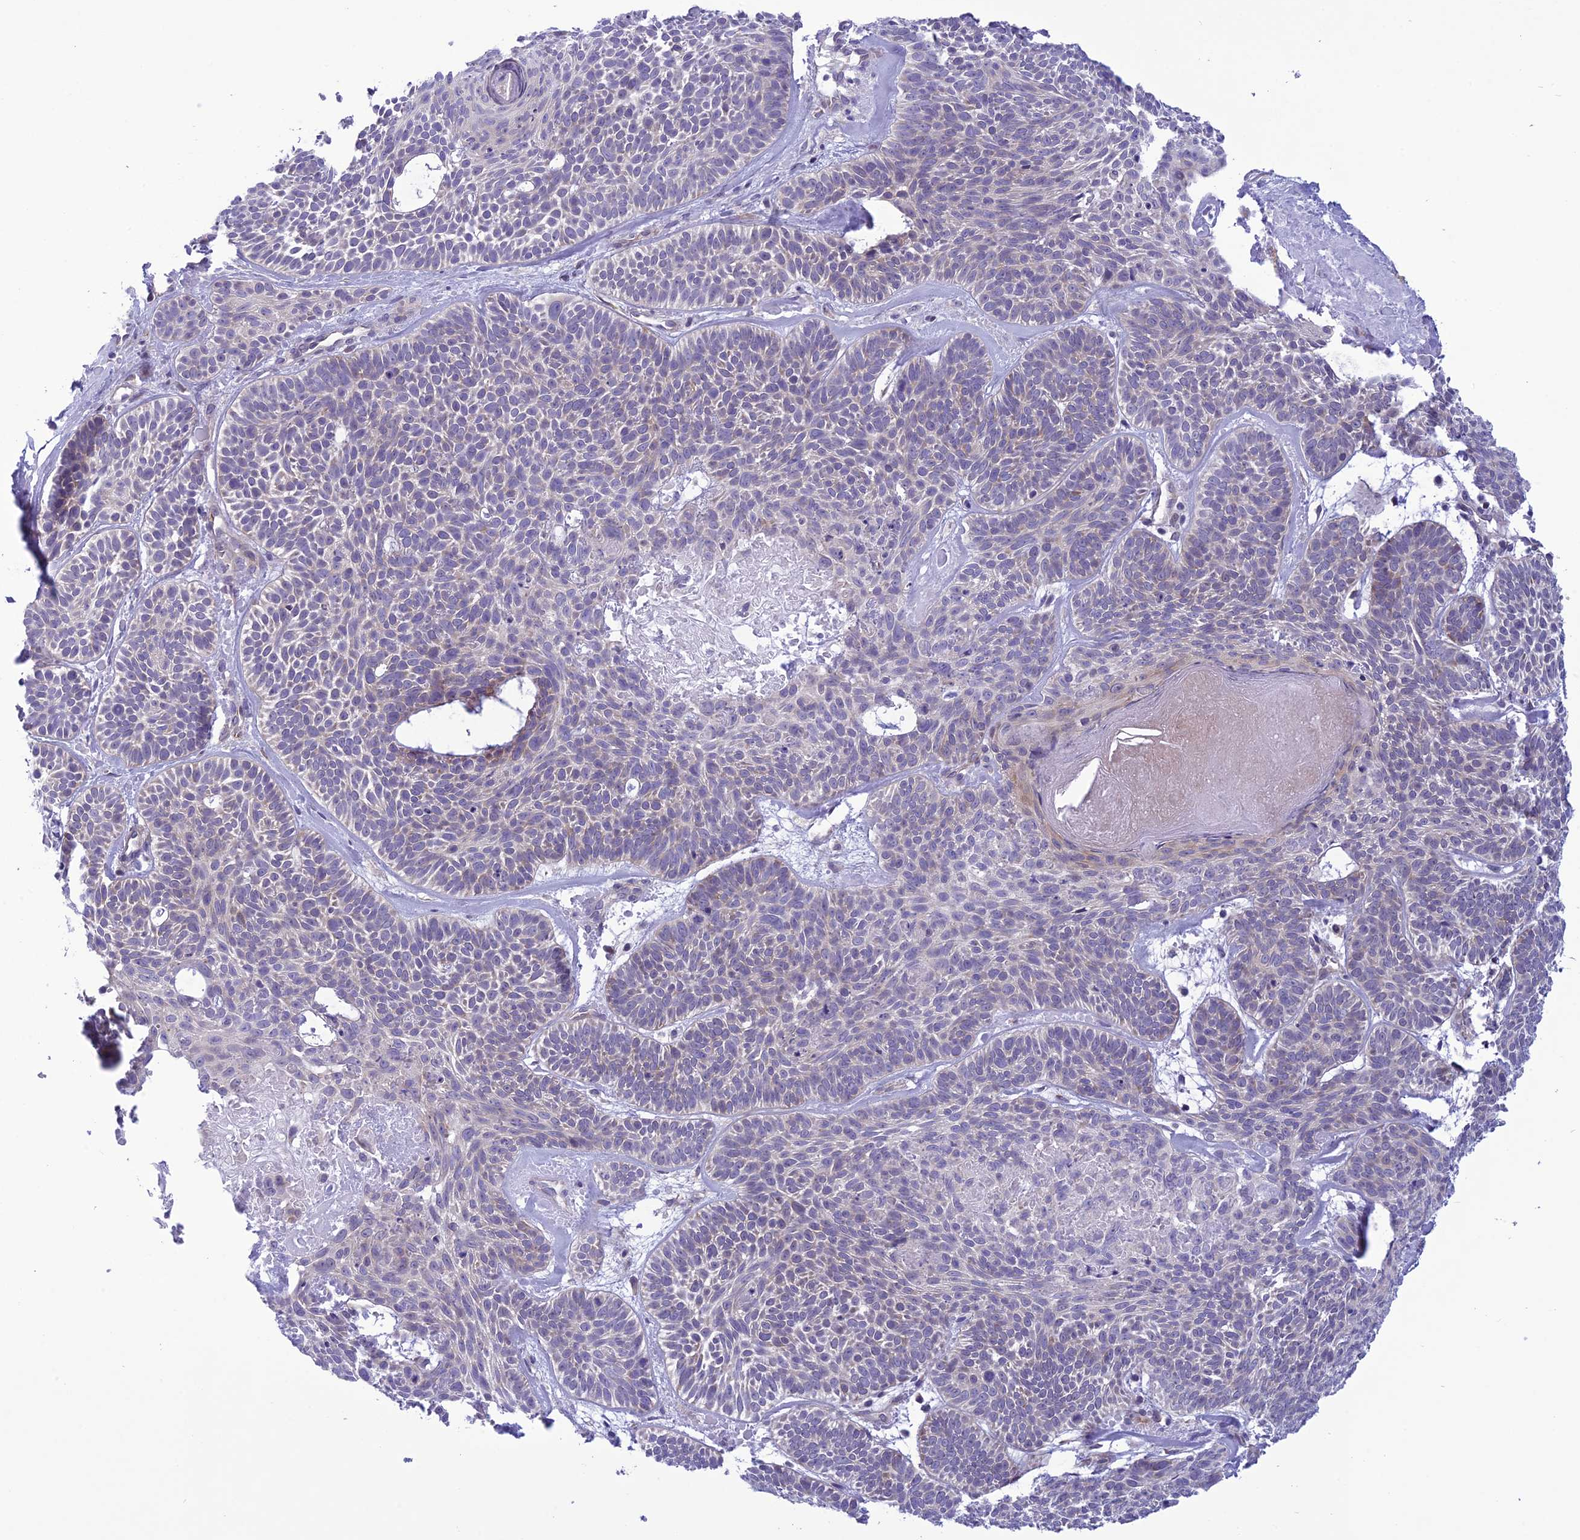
{"staining": {"intensity": "negative", "quantity": "none", "location": "none"}, "tissue": "skin cancer", "cell_type": "Tumor cells", "image_type": "cancer", "snomed": [{"axis": "morphology", "description": "Basal cell carcinoma"}, {"axis": "topography", "description": "Skin"}], "caption": "DAB immunohistochemical staining of skin cancer demonstrates no significant expression in tumor cells.", "gene": "PSMF1", "patient": {"sex": "male", "age": 85}}